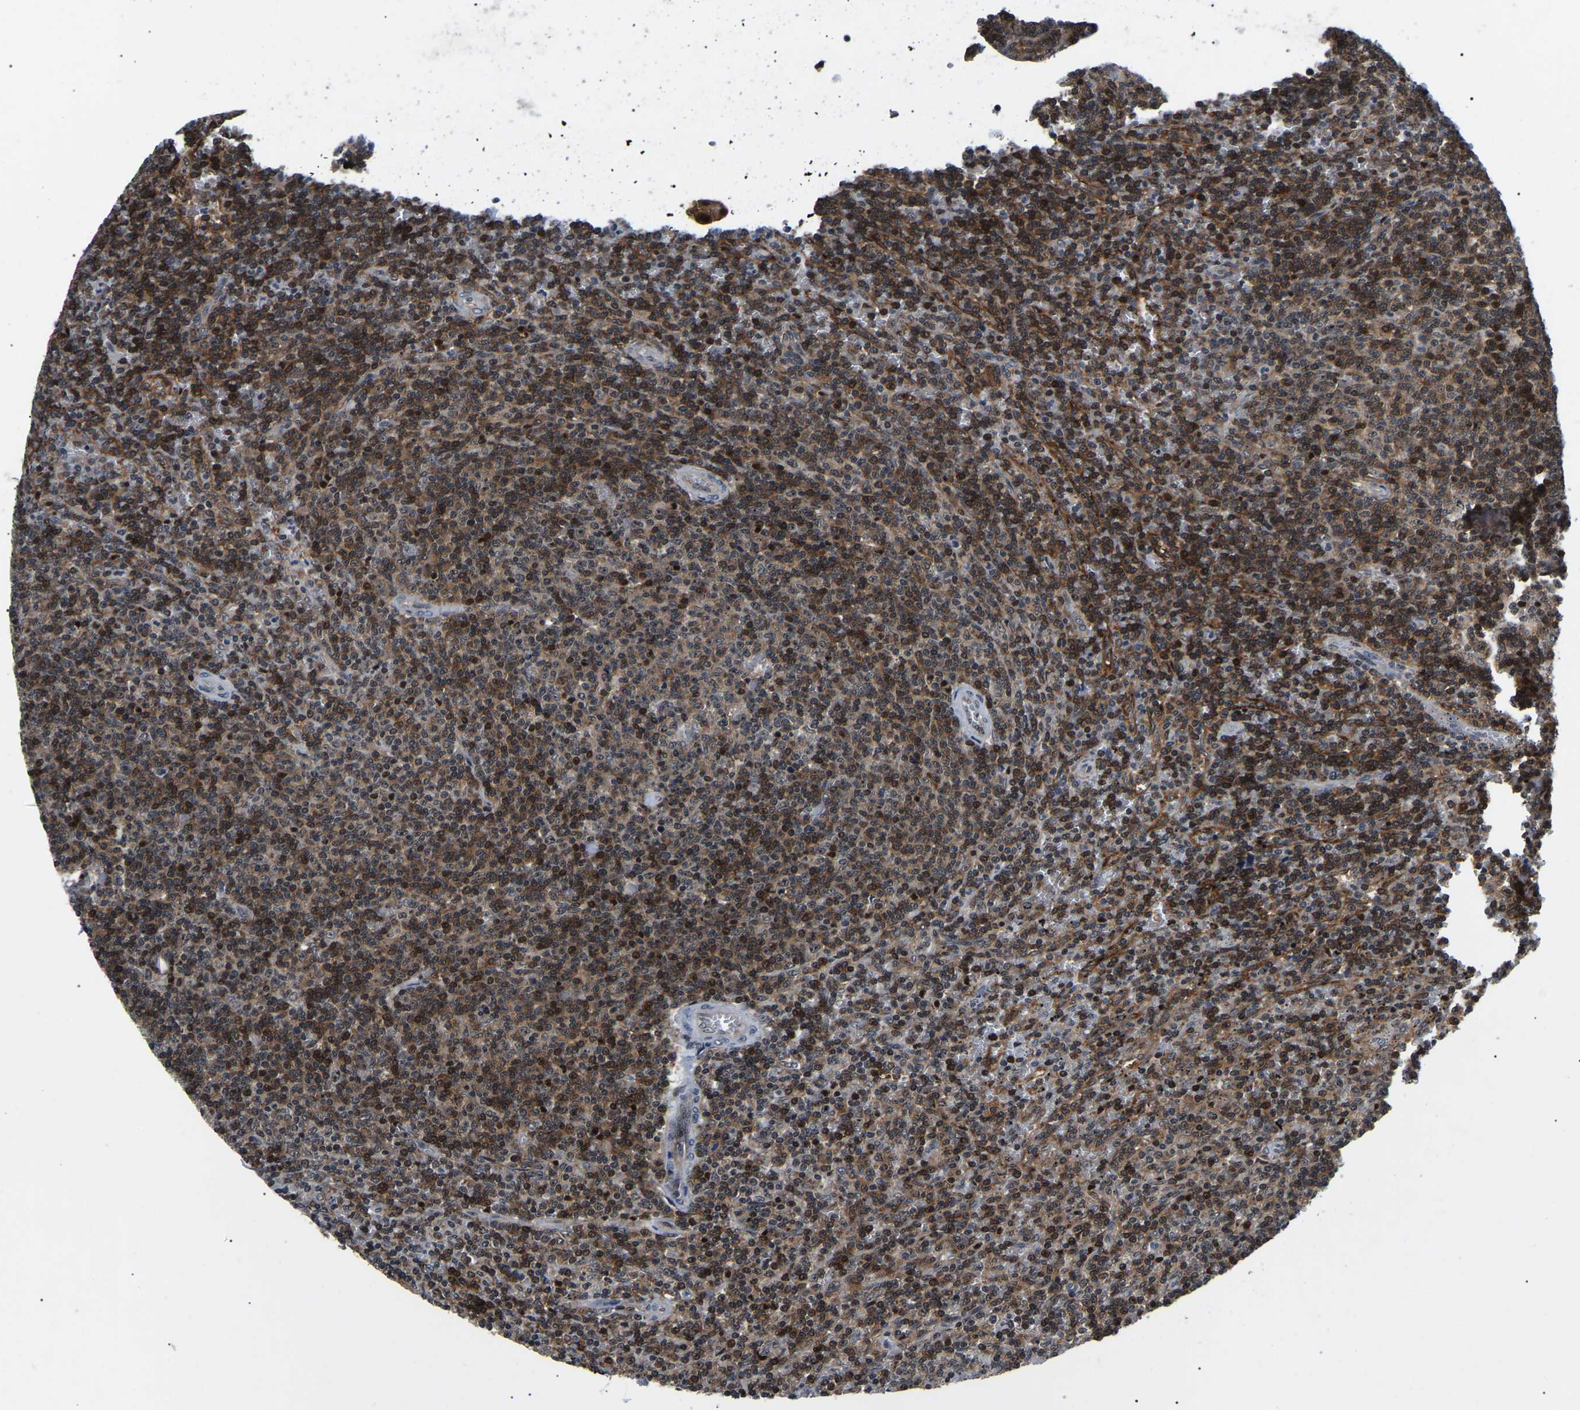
{"staining": {"intensity": "moderate", "quantity": ">75%", "location": "cytoplasmic/membranous,nuclear"}, "tissue": "lymphoma", "cell_type": "Tumor cells", "image_type": "cancer", "snomed": [{"axis": "morphology", "description": "Malignant lymphoma, non-Hodgkin's type, Low grade"}, {"axis": "topography", "description": "Spleen"}], "caption": "The histopathology image displays staining of lymphoma, revealing moderate cytoplasmic/membranous and nuclear protein positivity (brown color) within tumor cells.", "gene": "RRP1B", "patient": {"sex": "female", "age": 19}}